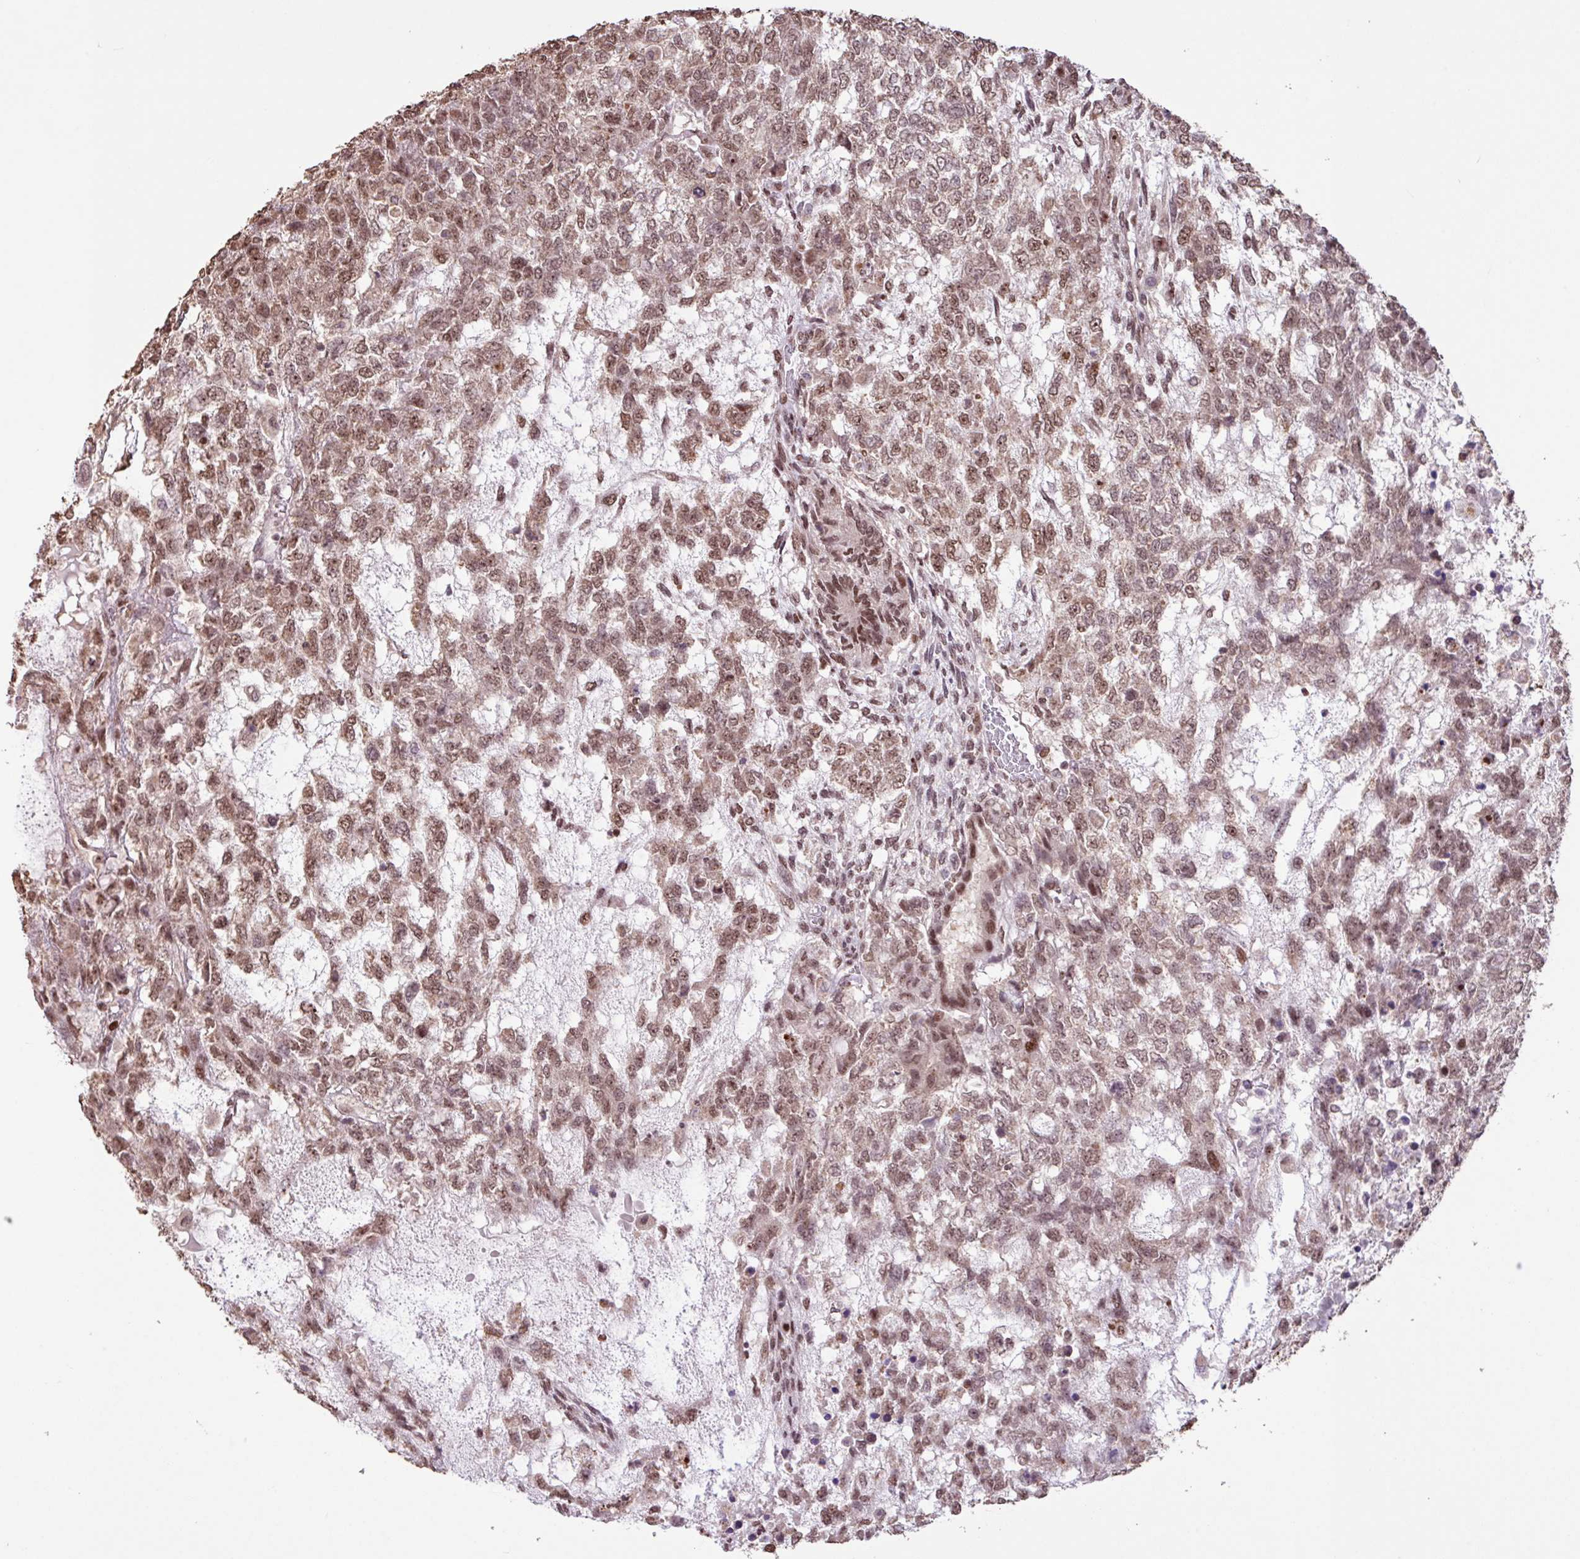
{"staining": {"intensity": "moderate", "quantity": ">75%", "location": "nuclear"}, "tissue": "testis cancer", "cell_type": "Tumor cells", "image_type": "cancer", "snomed": [{"axis": "morphology", "description": "Carcinoma, Embryonal, NOS"}, {"axis": "topography", "description": "Testis"}], "caption": "Immunohistochemistry (IHC) image of human testis embryonal carcinoma stained for a protein (brown), which reveals medium levels of moderate nuclear expression in approximately >75% of tumor cells.", "gene": "ZNF709", "patient": {"sex": "male", "age": 23}}